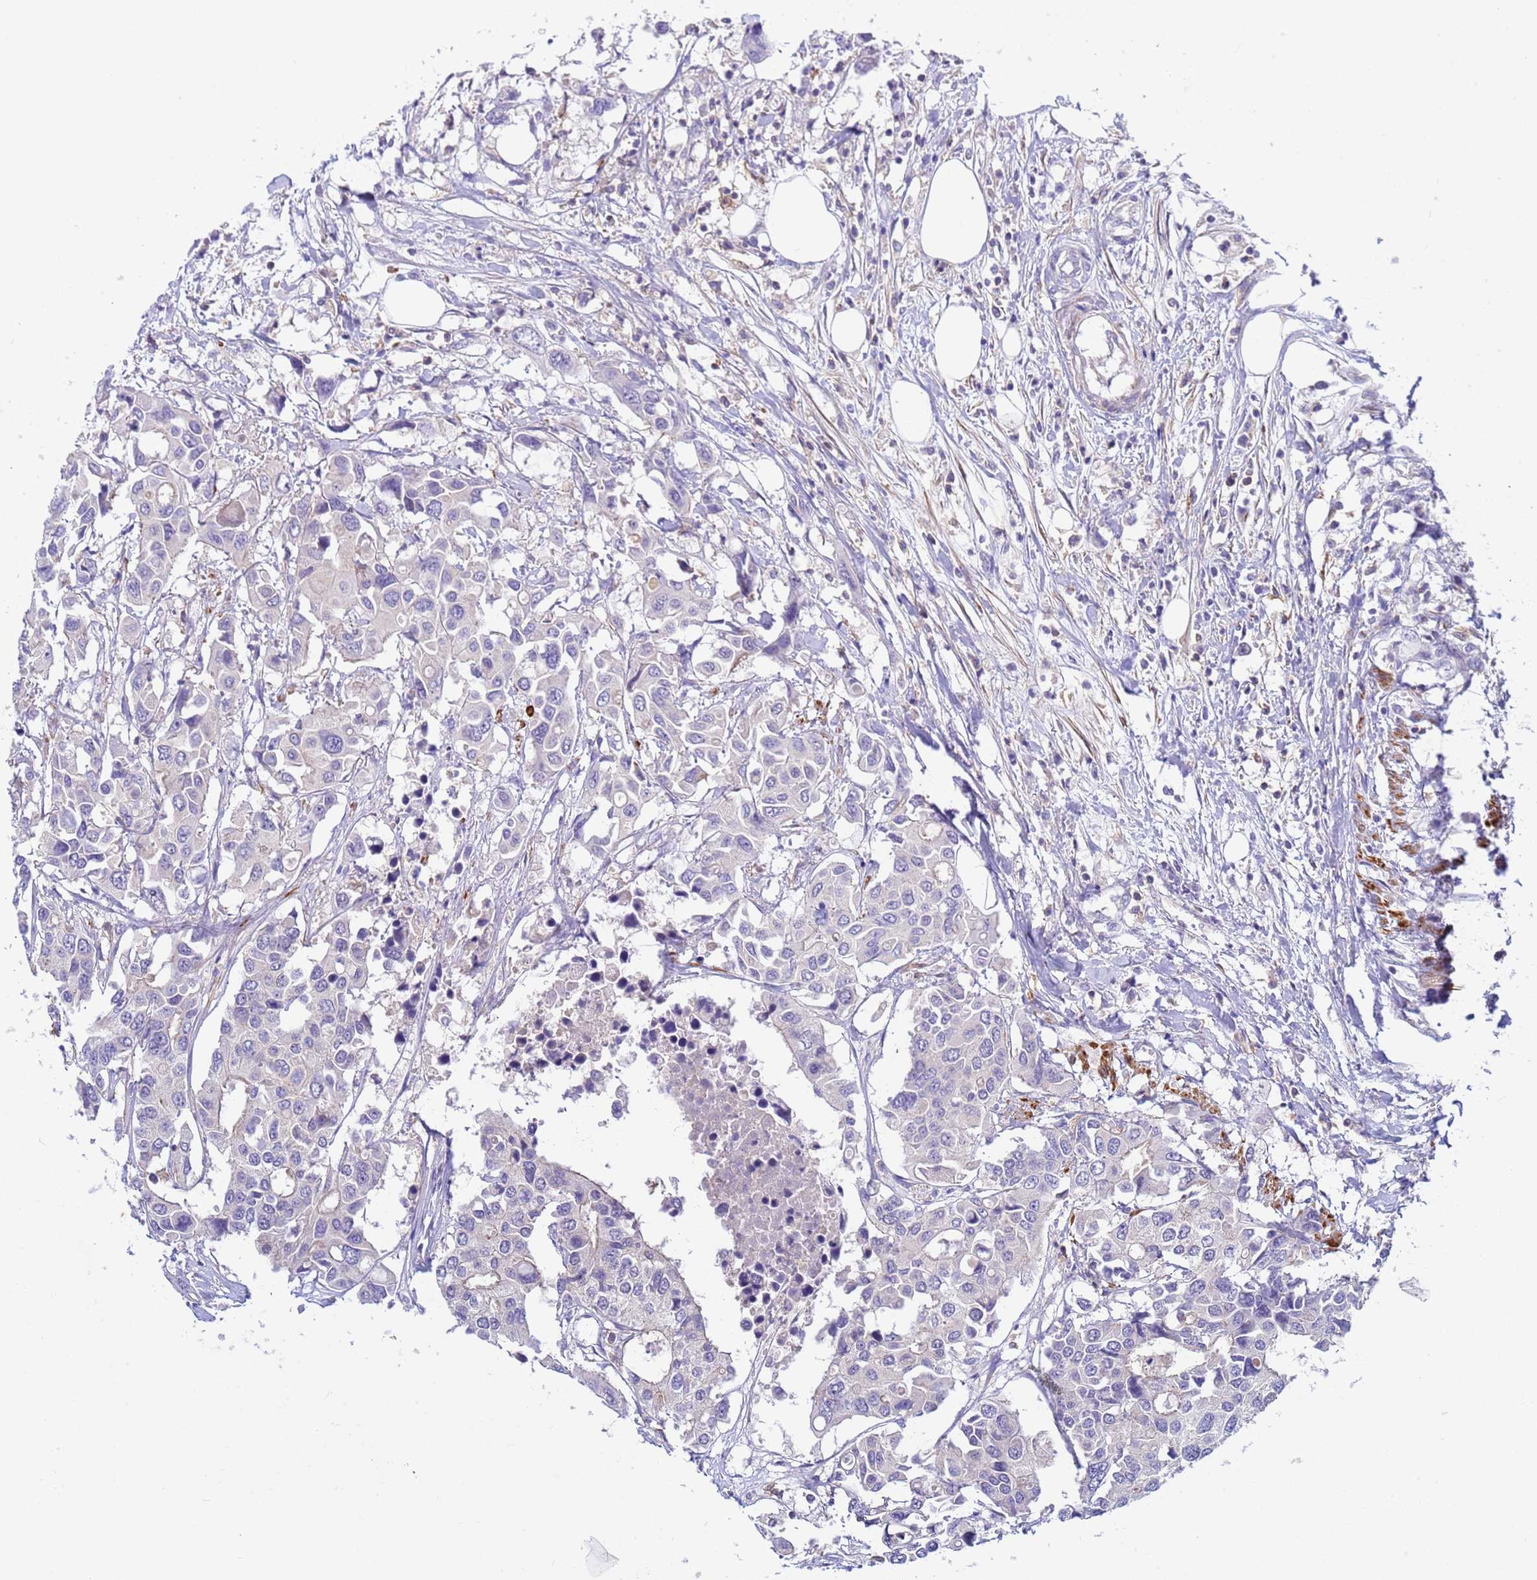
{"staining": {"intensity": "negative", "quantity": "none", "location": "none"}, "tissue": "colorectal cancer", "cell_type": "Tumor cells", "image_type": "cancer", "snomed": [{"axis": "morphology", "description": "Adenocarcinoma, NOS"}, {"axis": "topography", "description": "Colon"}], "caption": "High magnification brightfield microscopy of adenocarcinoma (colorectal) stained with DAB (brown) and counterstained with hematoxylin (blue): tumor cells show no significant staining. (DAB immunohistochemistry visualized using brightfield microscopy, high magnification).", "gene": "KLHL13", "patient": {"sex": "male", "age": 77}}